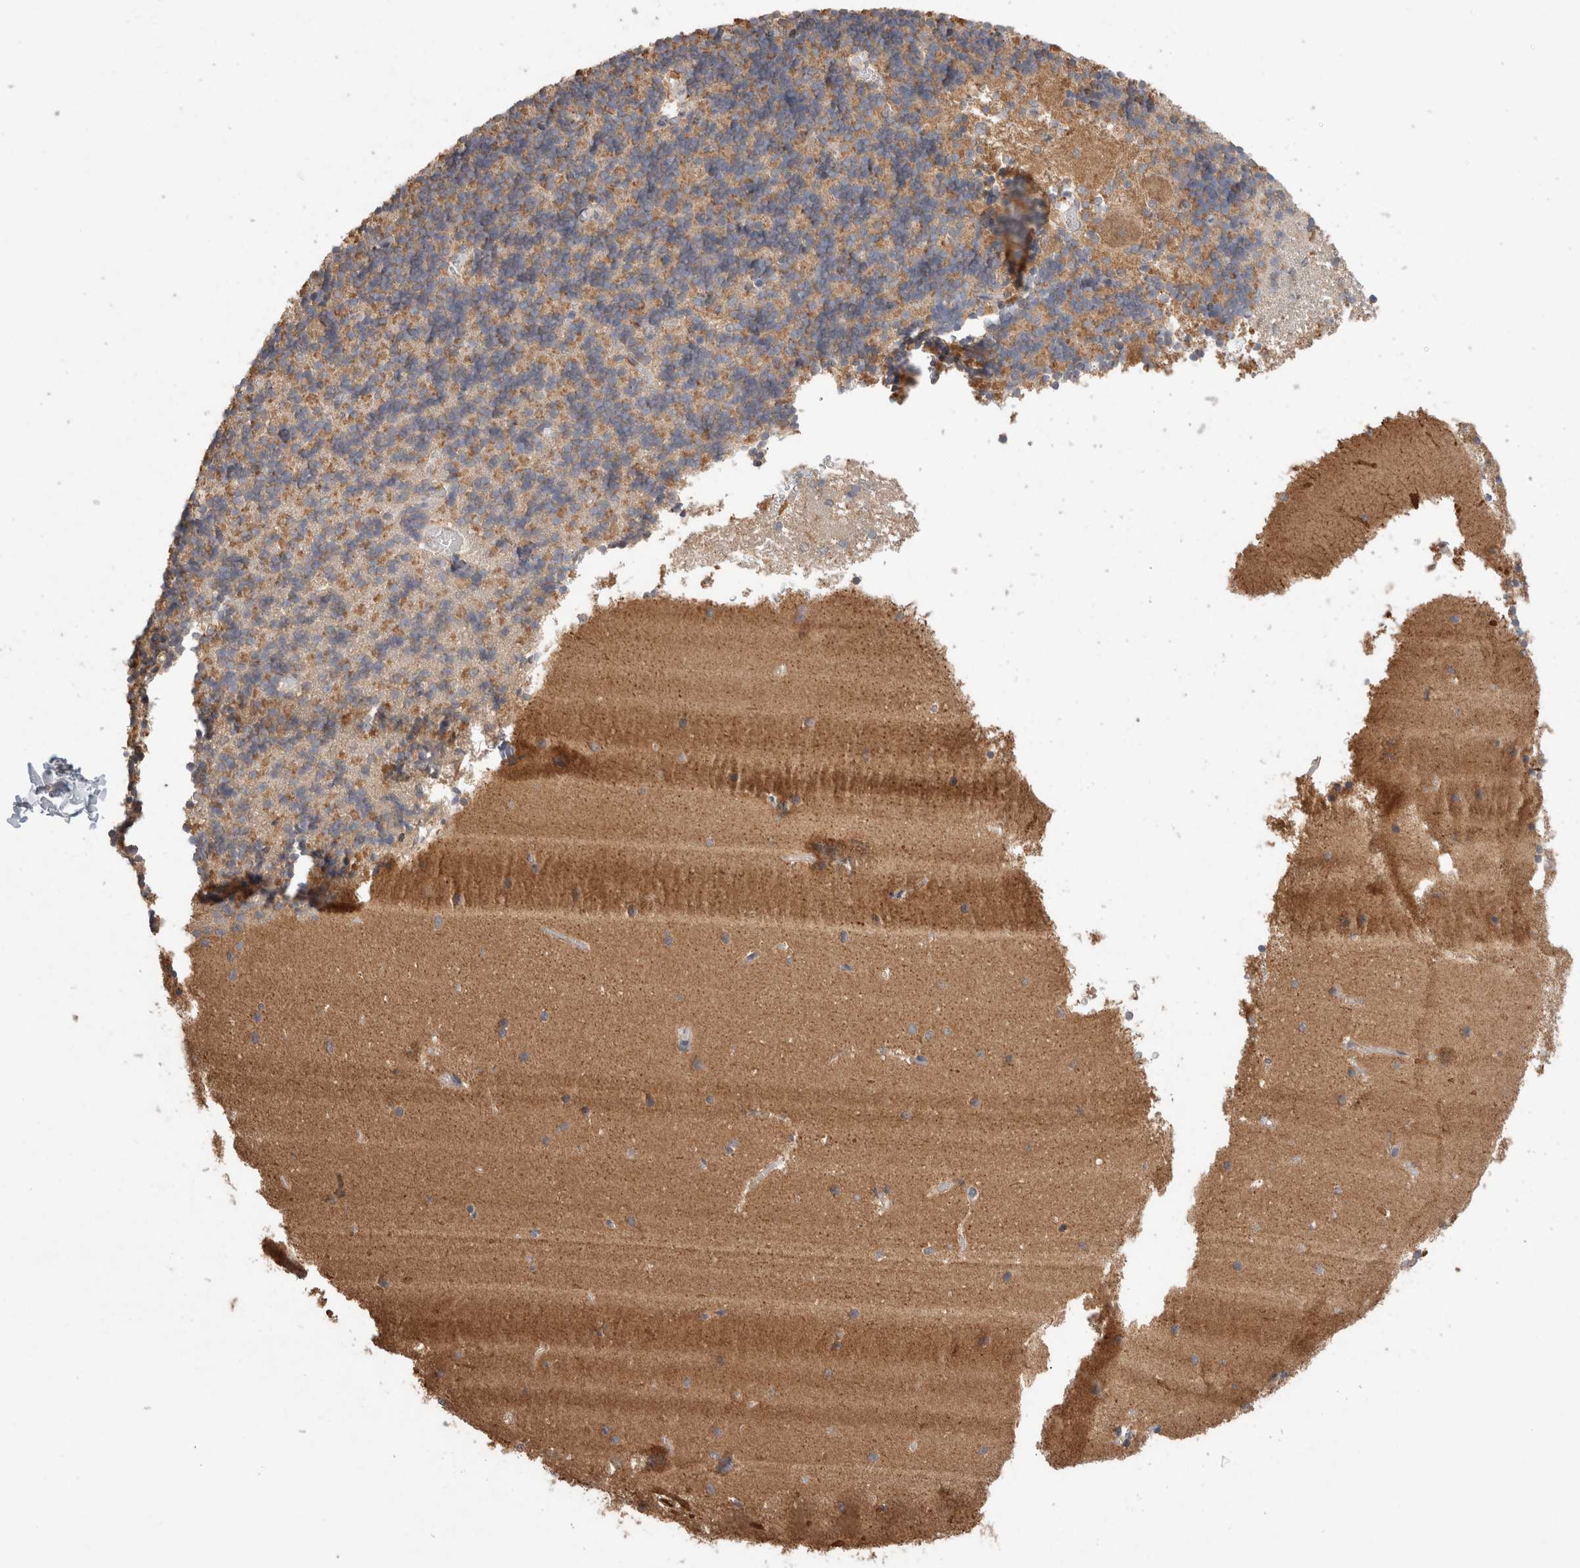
{"staining": {"intensity": "moderate", "quantity": "25%-75%", "location": "cytoplasmic/membranous"}, "tissue": "cerebellum", "cell_type": "Cells in granular layer", "image_type": "normal", "snomed": [{"axis": "morphology", "description": "Normal tissue, NOS"}, {"axis": "topography", "description": "Cerebellum"}], "caption": "A high-resolution histopathology image shows immunohistochemistry staining of benign cerebellum, which reveals moderate cytoplasmic/membranous expression in approximately 25%-75% of cells in granular layer. The staining was performed using DAB, with brown indicating positive protein expression. Nuclei are stained blue with hematoxylin.", "gene": "RAB14", "patient": {"sex": "male", "age": 37}}